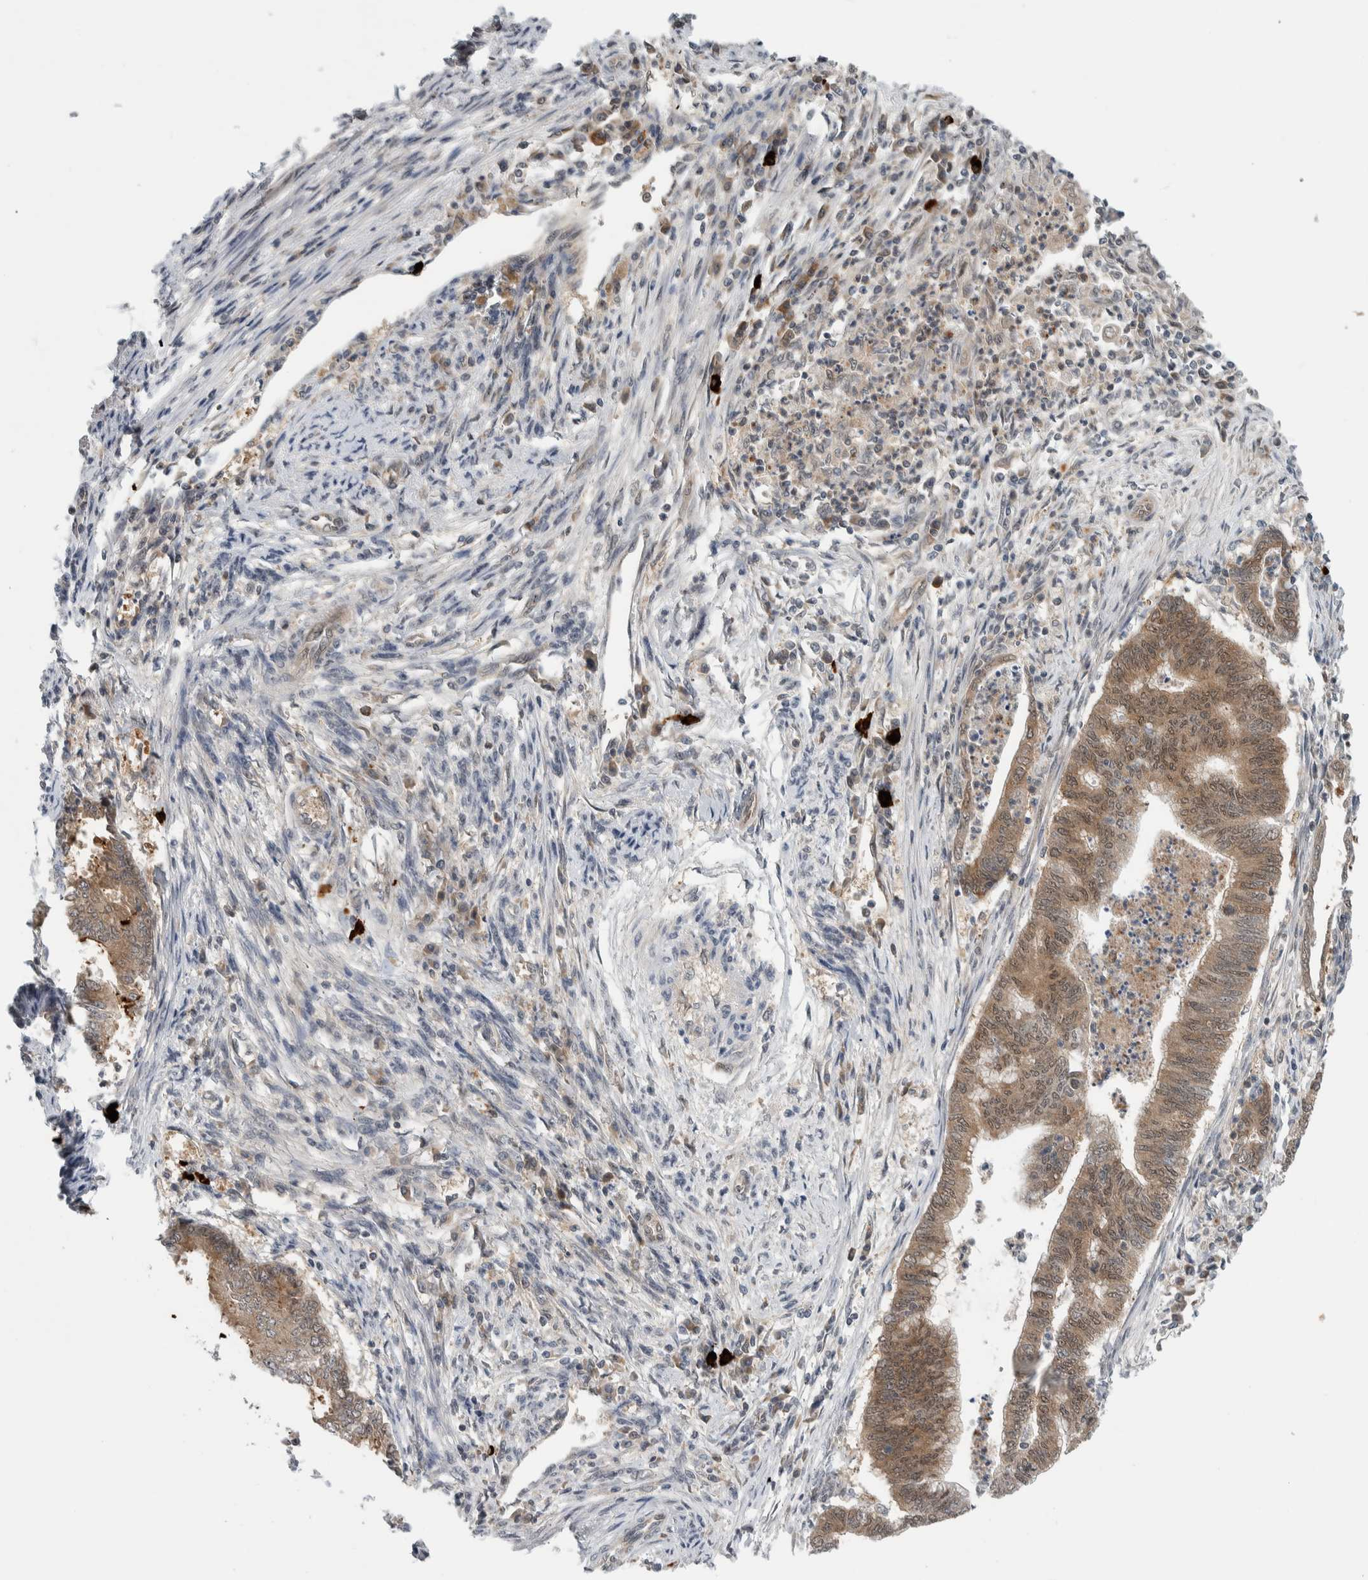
{"staining": {"intensity": "moderate", "quantity": ">75%", "location": "cytoplasmic/membranous"}, "tissue": "endometrial cancer", "cell_type": "Tumor cells", "image_type": "cancer", "snomed": [{"axis": "morphology", "description": "Polyp, NOS"}, {"axis": "morphology", "description": "Adenocarcinoma, NOS"}, {"axis": "morphology", "description": "Adenoma, NOS"}, {"axis": "topography", "description": "Endometrium"}], "caption": "The image displays immunohistochemical staining of endometrial polyp. There is moderate cytoplasmic/membranous positivity is seen in approximately >75% of tumor cells.", "gene": "CCDC43", "patient": {"sex": "female", "age": 79}}